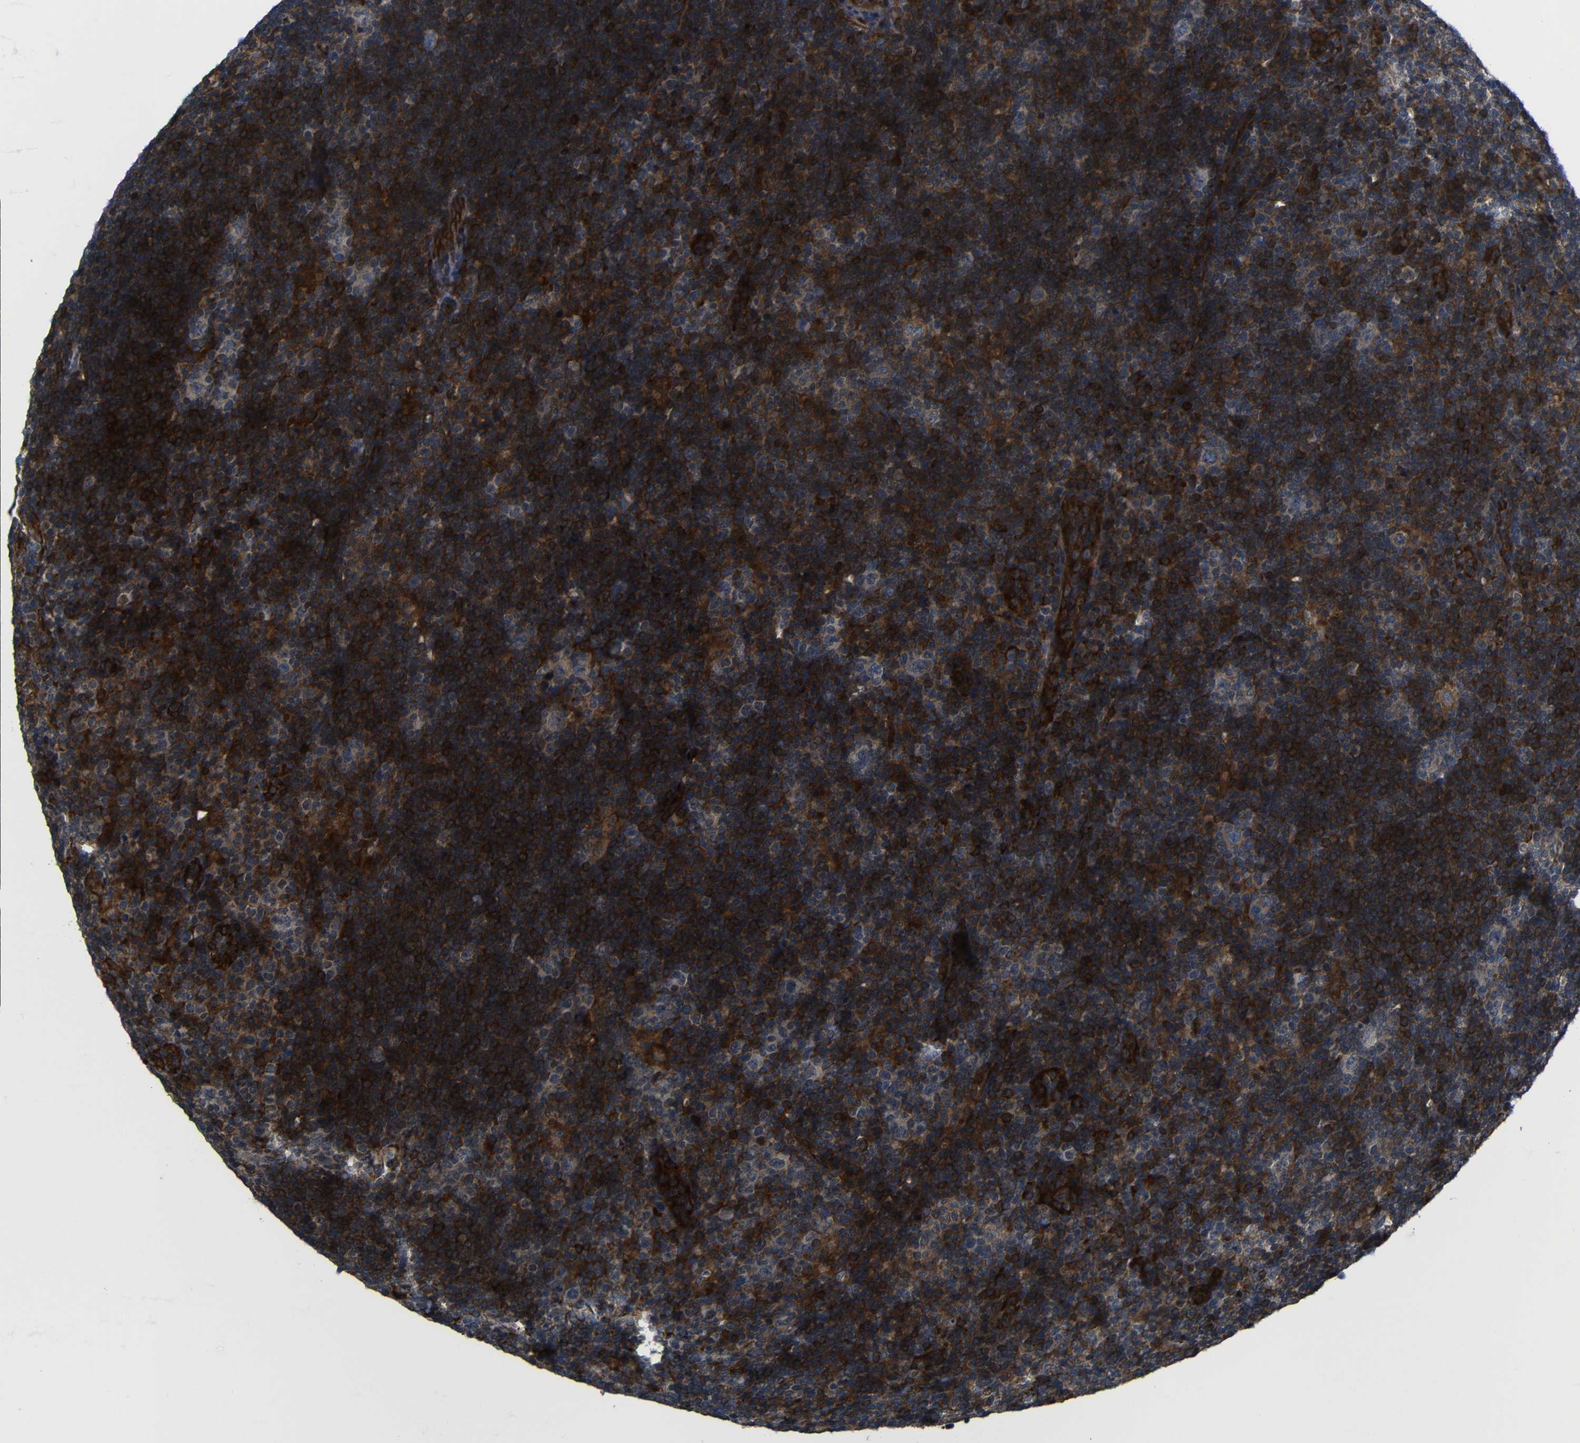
{"staining": {"intensity": "weak", "quantity": ">75%", "location": "cytoplasmic/membranous"}, "tissue": "lymphoma", "cell_type": "Tumor cells", "image_type": "cancer", "snomed": [{"axis": "morphology", "description": "Hodgkin's disease, NOS"}, {"axis": "topography", "description": "Lymph node"}], "caption": "Protein staining by immunohistochemistry (IHC) demonstrates weak cytoplasmic/membranous expression in approximately >75% of tumor cells in lymphoma.", "gene": "KIAA0513", "patient": {"sex": "female", "age": 57}}